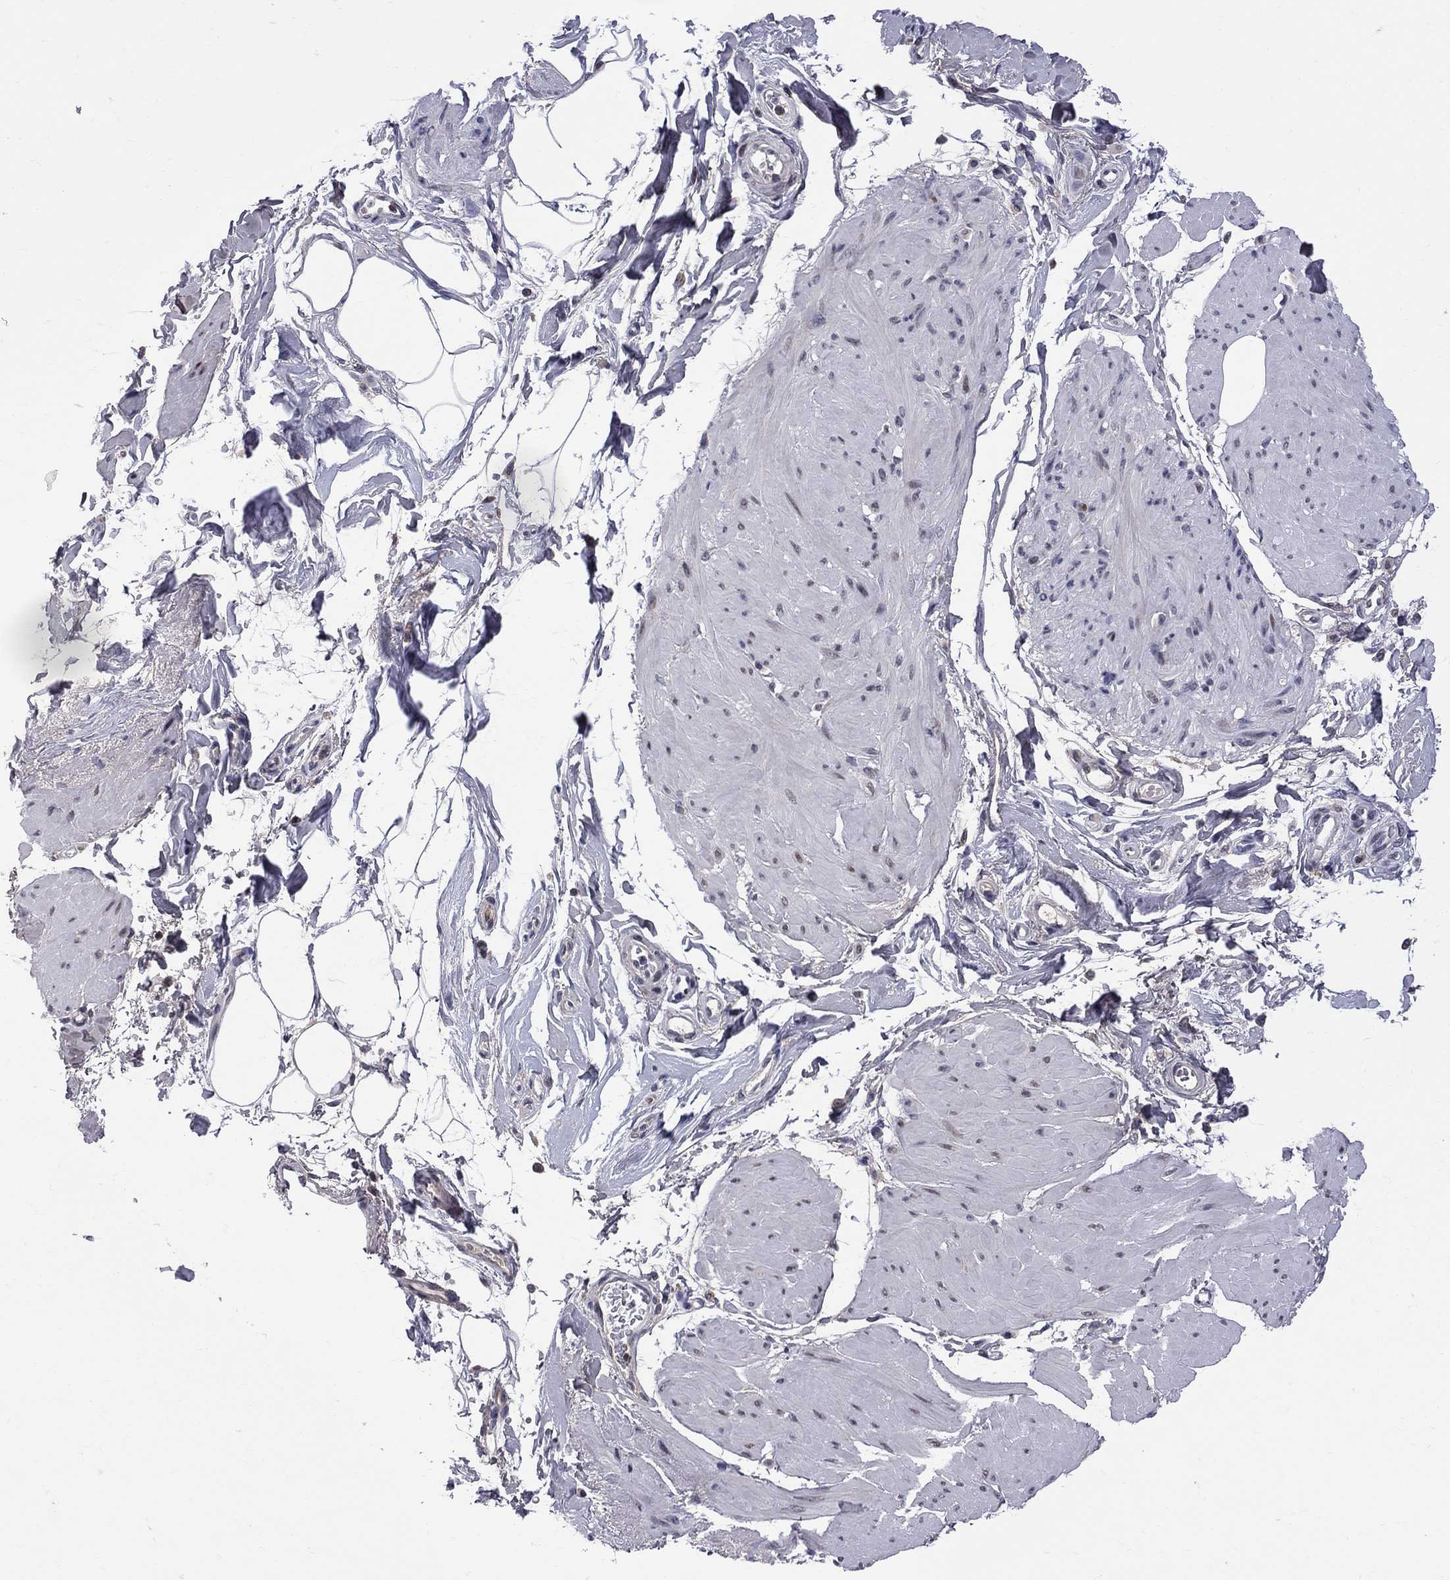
{"staining": {"intensity": "weak", "quantity": "25%-75%", "location": "nuclear"}, "tissue": "smooth muscle", "cell_type": "Smooth muscle cells", "image_type": "normal", "snomed": [{"axis": "morphology", "description": "Normal tissue, NOS"}, {"axis": "topography", "description": "Adipose tissue"}, {"axis": "topography", "description": "Smooth muscle"}, {"axis": "topography", "description": "Peripheral nerve tissue"}], "caption": "Normal smooth muscle was stained to show a protein in brown. There is low levels of weak nuclear positivity in approximately 25%-75% of smooth muscle cells. (DAB IHC, brown staining for protein, blue staining for nuclei).", "gene": "CNOT11", "patient": {"sex": "male", "age": 83}}